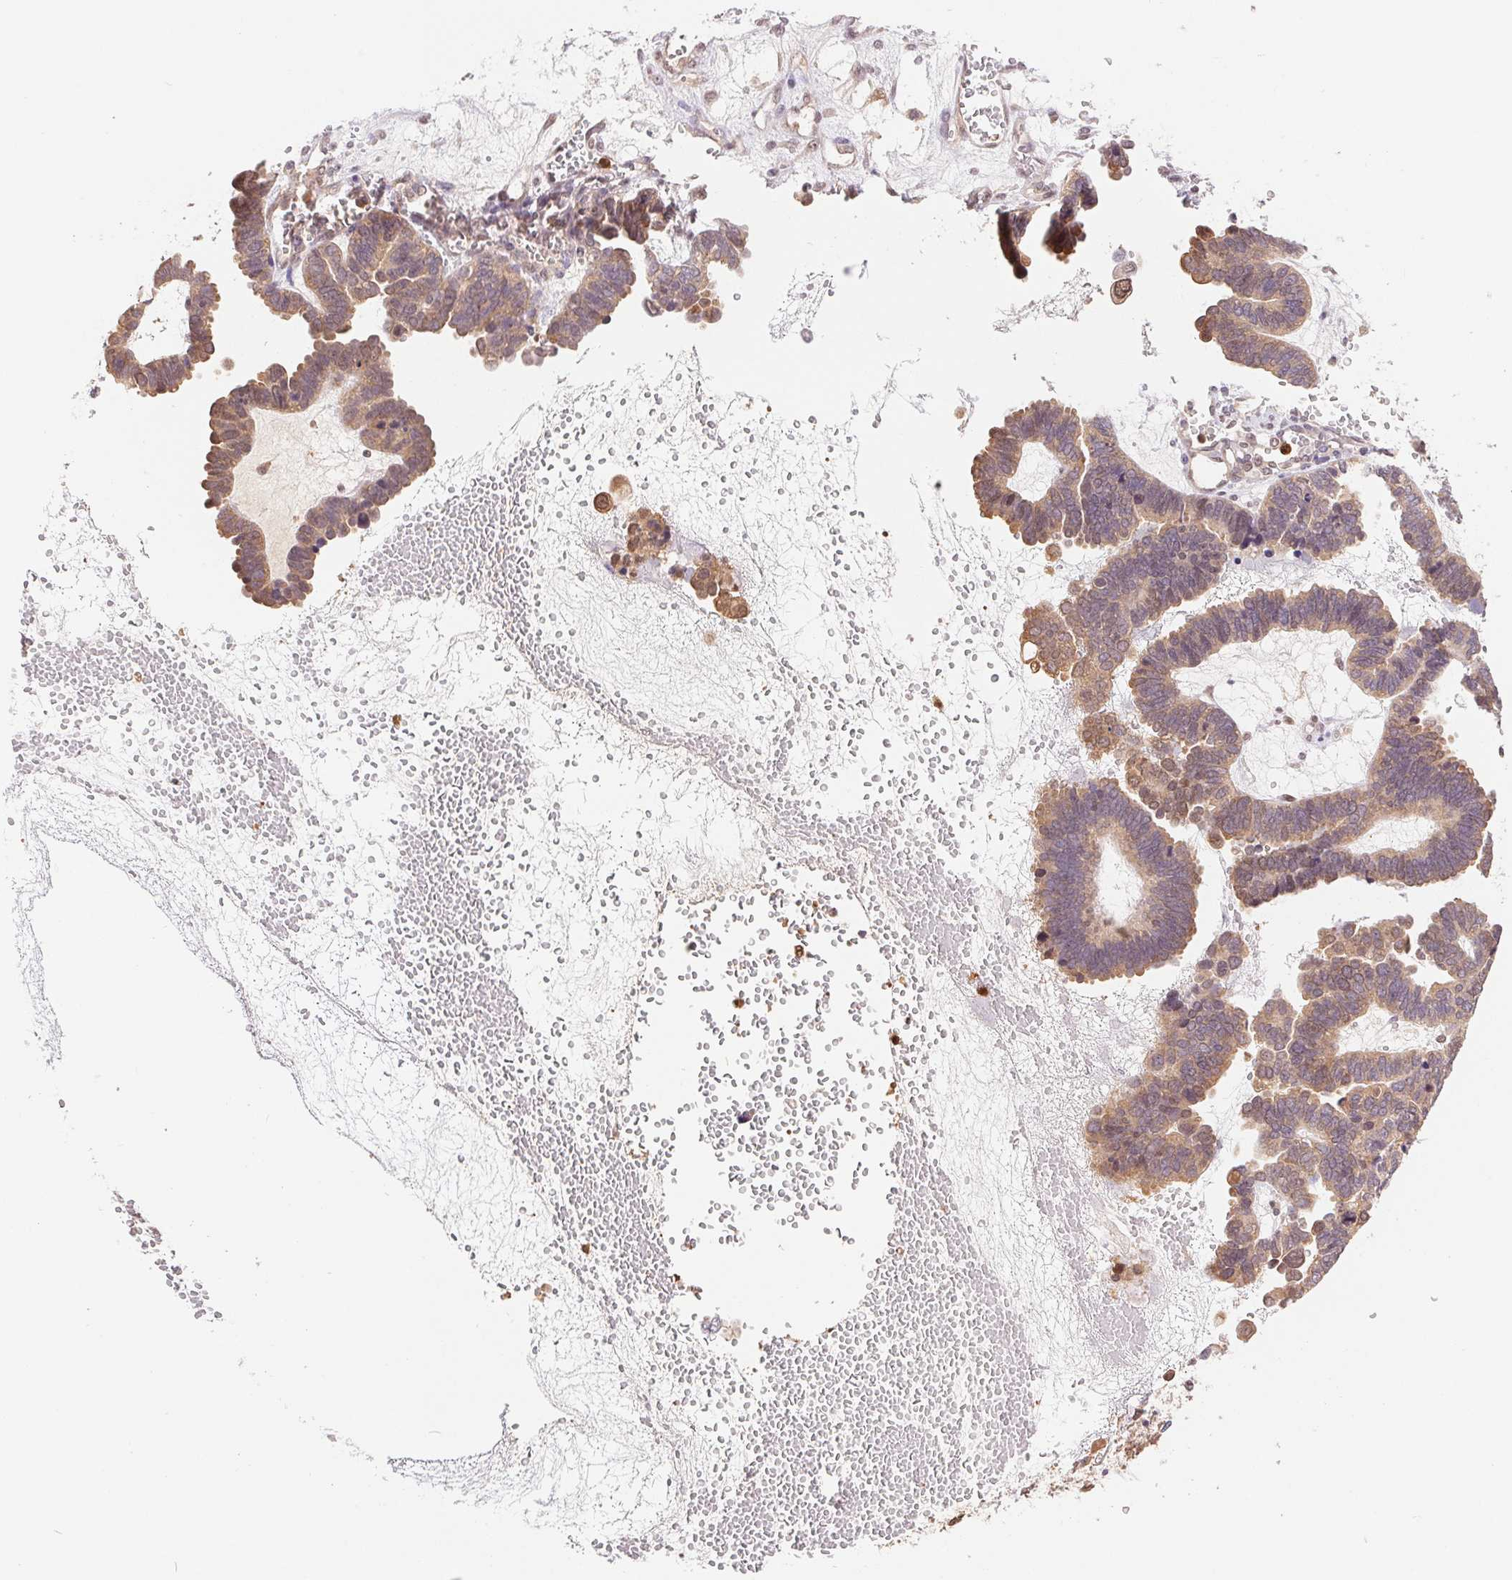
{"staining": {"intensity": "weak", "quantity": ">75%", "location": "cytoplasmic/membranous,nuclear"}, "tissue": "ovarian cancer", "cell_type": "Tumor cells", "image_type": "cancer", "snomed": [{"axis": "morphology", "description": "Cystadenocarcinoma, serous, NOS"}, {"axis": "topography", "description": "Ovary"}], "caption": "Tumor cells reveal weak cytoplasmic/membranous and nuclear expression in about >75% of cells in ovarian serous cystadenocarcinoma.", "gene": "CDC123", "patient": {"sex": "female", "age": 51}}